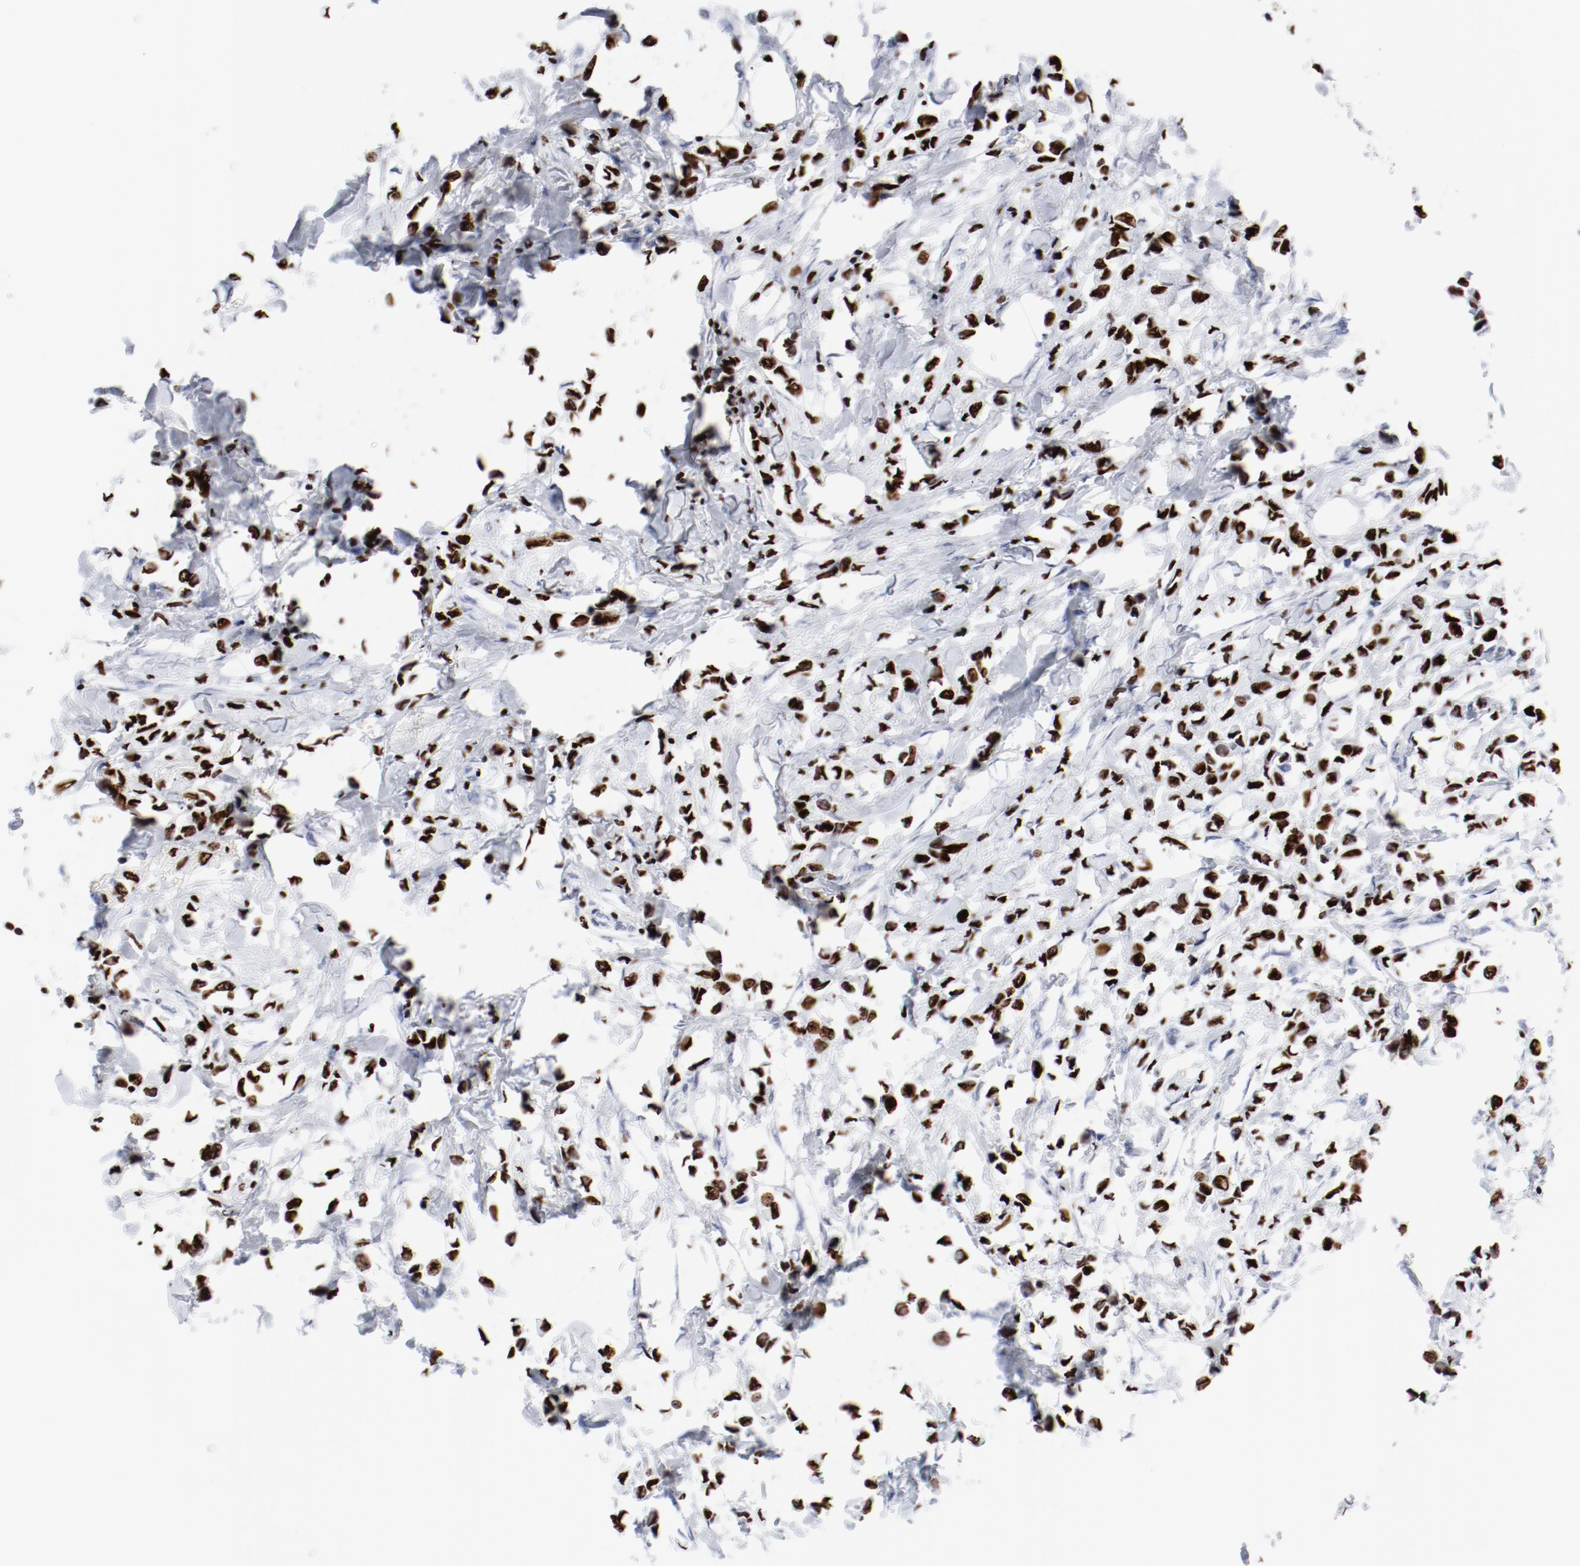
{"staining": {"intensity": "strong", "quantity": ">75%", "location": "nuclear"}, "tissue": "breast cancer", "cell_type": "Tumor cells", "image_type": "cancer", "snomed": [{"axis": "morphology", "description": "Lobular carcinoma"}, {"axis": "topography", "description": "Breast"}], "caption": "A high-resolution histopathology image shows IHC staining of lobular carcinoma (breast), which shows strong nuclear staining in approximately >75% of tumor cells. Nuclei are stained in blue.", "gene": "SMARCC2", "patient": {"sex": "female", "age": 51}}